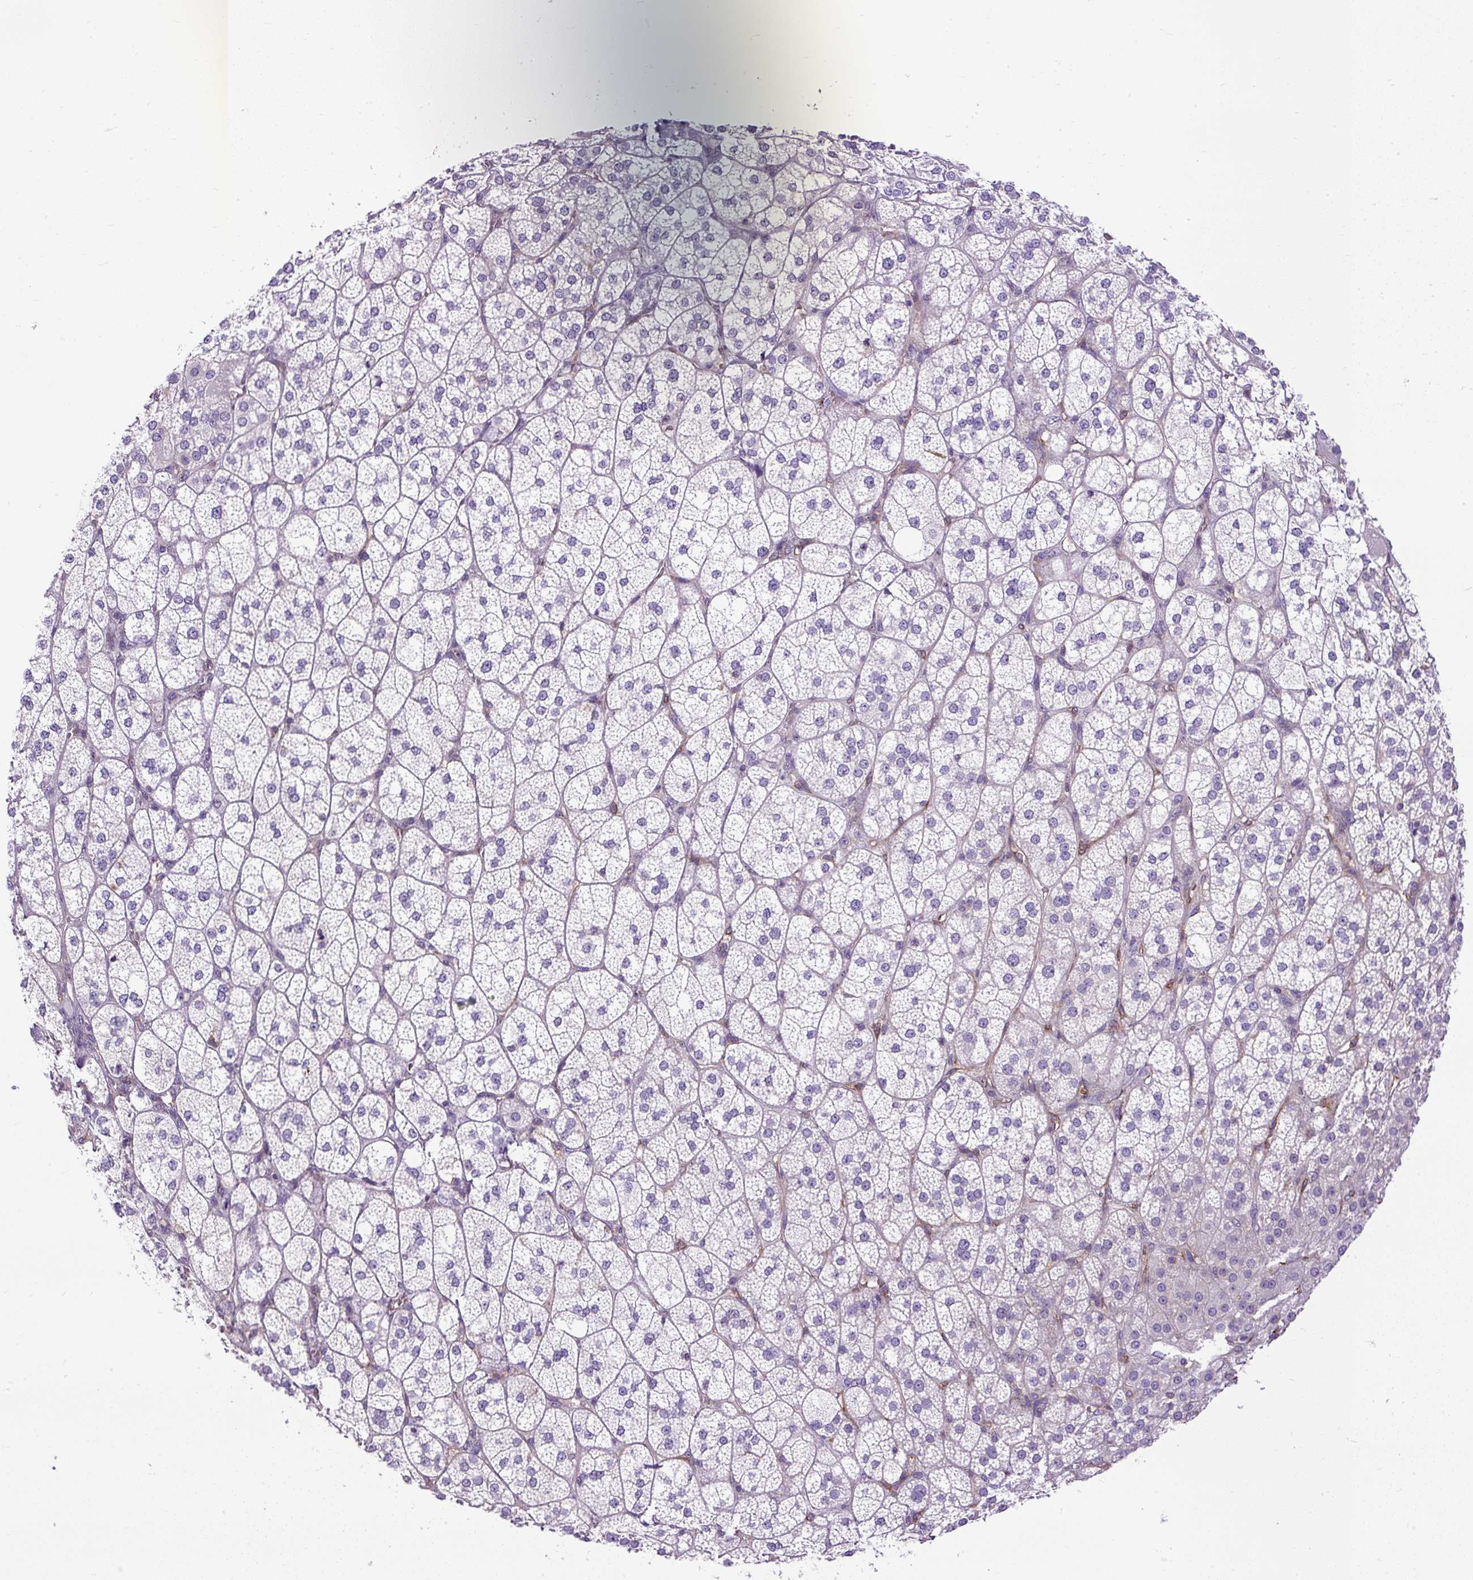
{"staining": {"intensity": "negative", "quantity": "none", "location": "none"}, "tissue": "adrenal gland", "cell_type": "Glandular cells", "image_type": "normal", "snomed": [{"axis": "morphology", "description": "Normal tissue, NOS"}, {"axis": "topography", "description": "Adrenal gland"}], "caption": "A high-resolution micrograph shows immunohistochemistry (IHC) staining of benign adrenal gland, which displays no significant staining in glandular cells. The staining is performed using DAB (3,3'-diaminobenzidine) brown chromogen with nuclei counter-stained in using hematoxylin.", "gene": "MAP1S", "patient": {"sex": "female", "age": 60}}